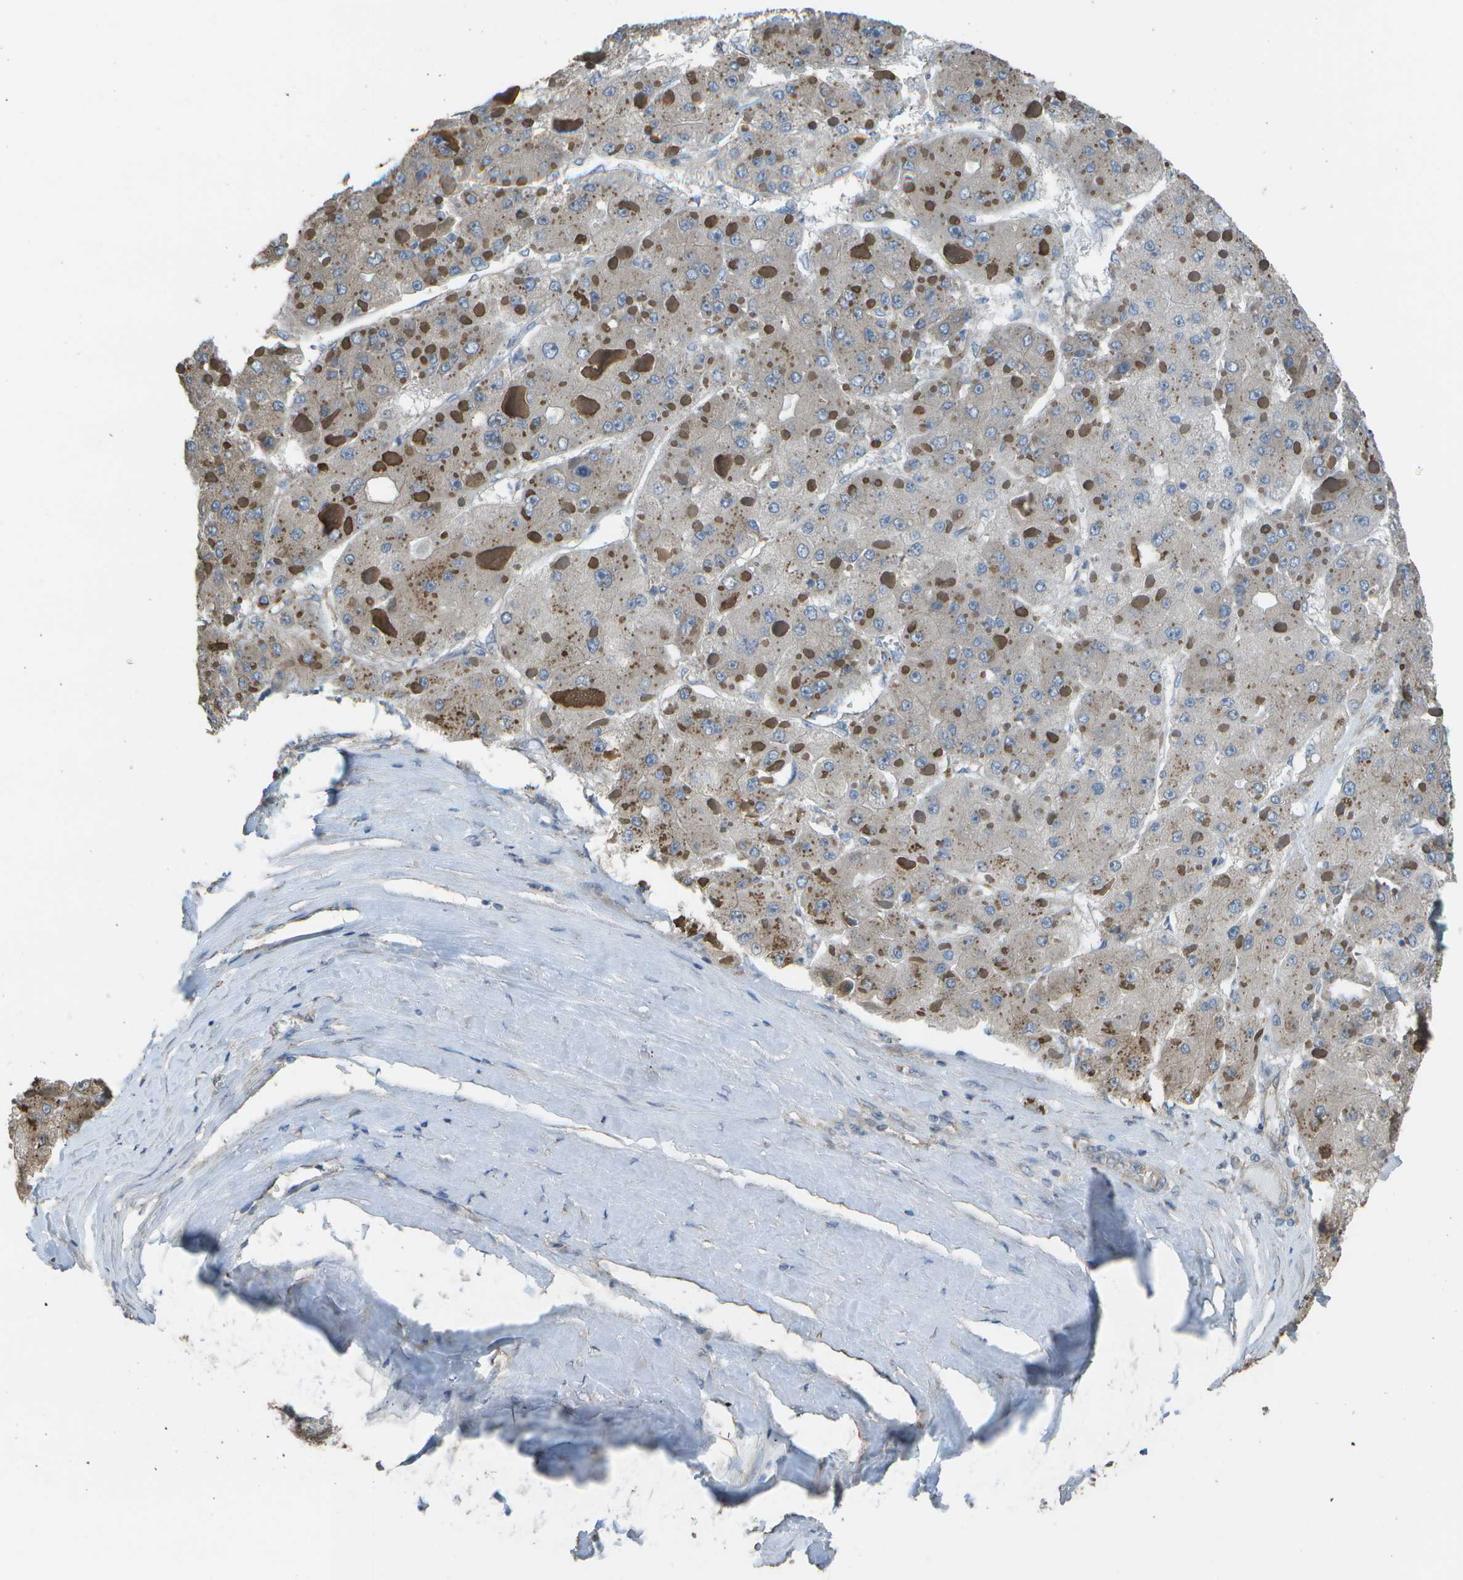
{"staining": {"intensity": "negative", "quantity": "none", "location": "none"}, "tissue": "liver cancer", "cell_type": "Tumor cells", "image_type": "cancer", "snomed": [{"axis": "morphology", "description": "Carcinoma, Hepatocellular, NOS"}, {"axis": "topography", "description": "Liver"}], "caption": "This photomicrograph is of liver cancer stained with IHC to label a protein in brown with the nuclei are counter-stained blue. There is no expression in tumor cells. (DAB (3,3'-diaminobenzidine) immunohistochemistry, high magnification).", "gene": "CLNS1A", "patient": {"sex": "female", "age": 73}}